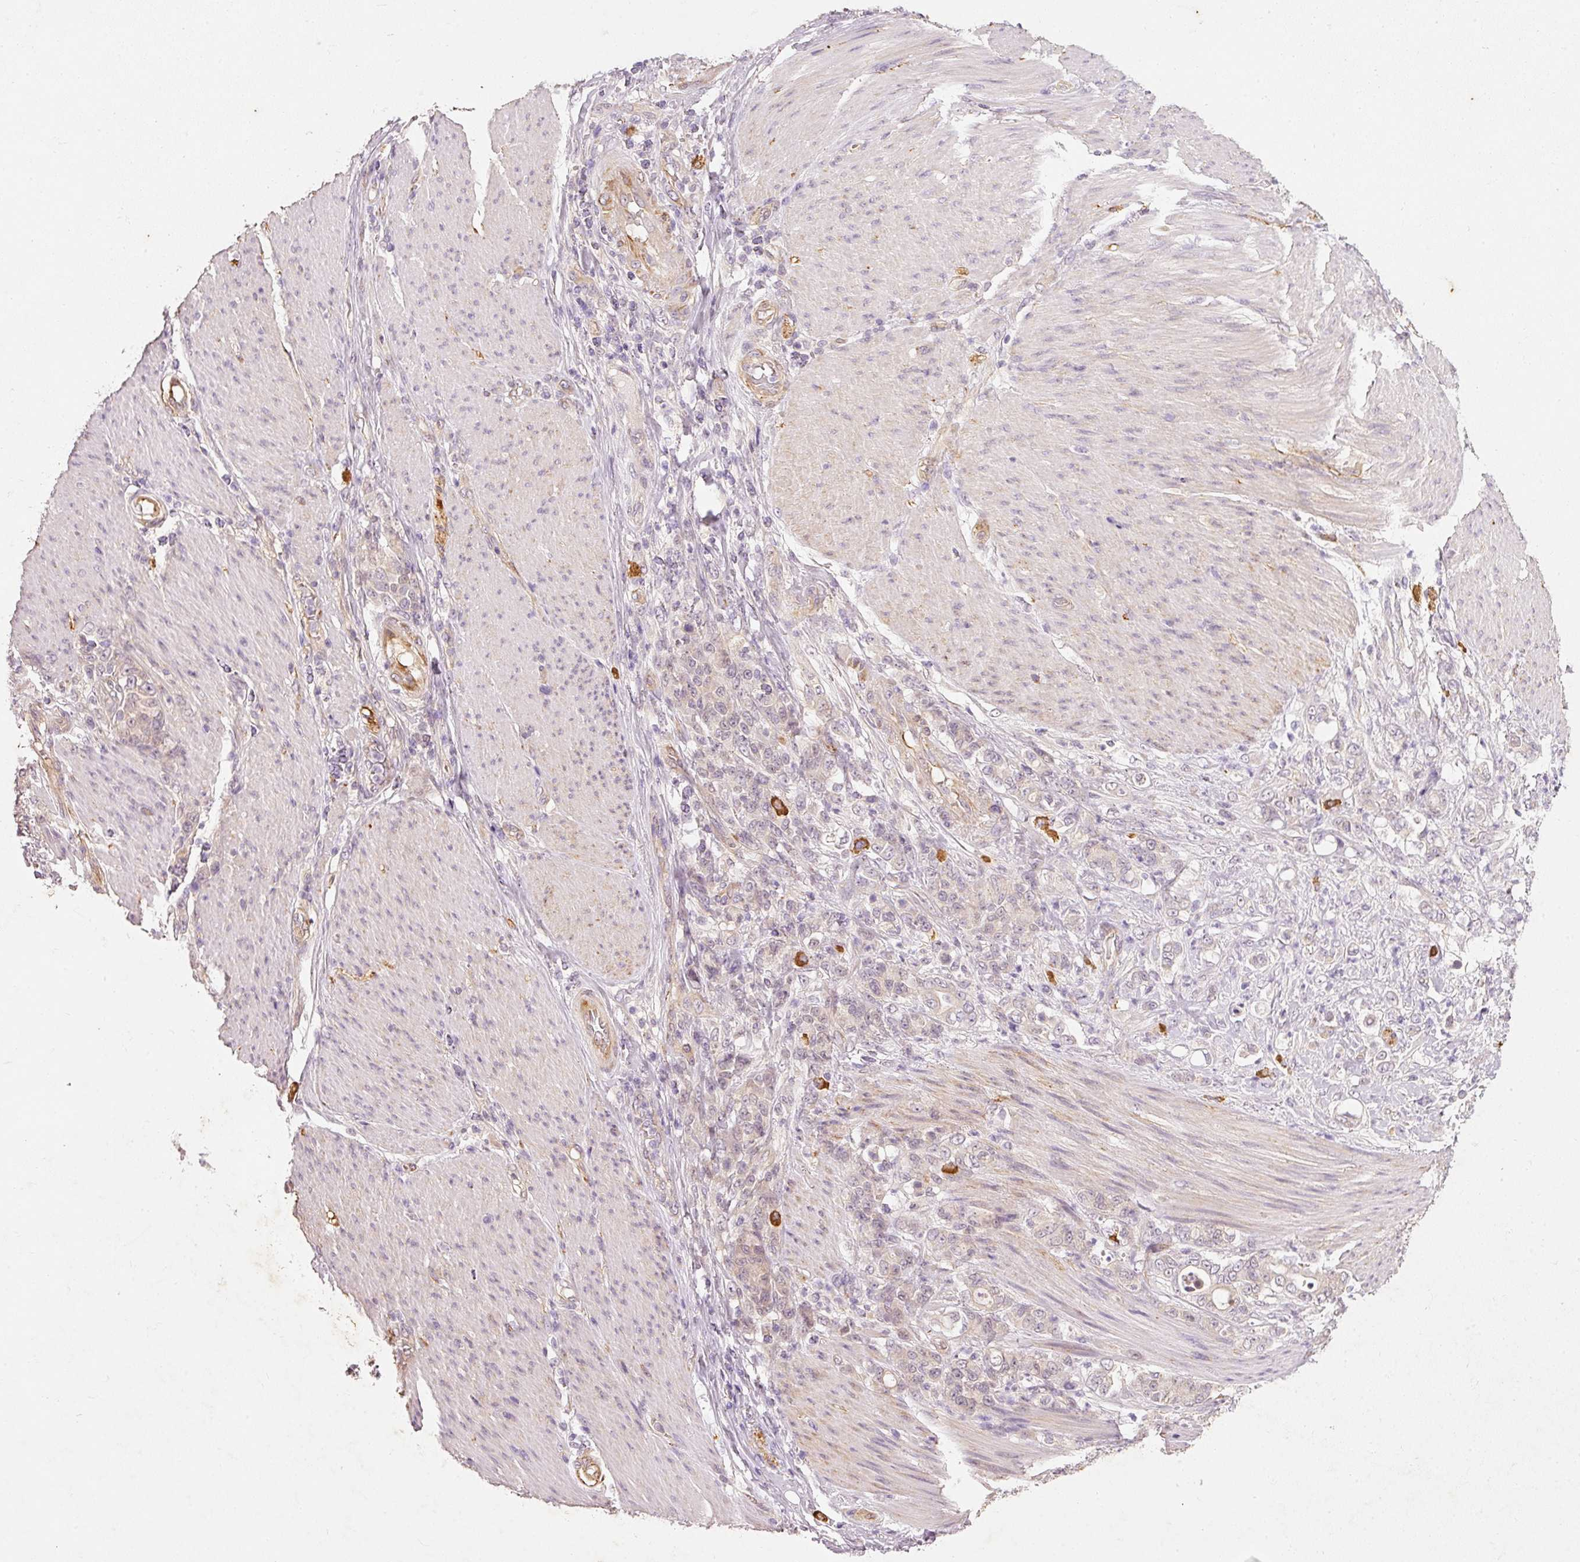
{"staining": {"intensity": "negative", "quantity": "none", "location": "none"}, "tissue": "stomach cancer", "cell_type": "Tumor cells", "image_type": "cancer", "snomed": [{"axis": "morphology", "description": "Adenocarcinoma, NOS"}, {"axis": "topography", "description": "Stomach"}], "caption": "A micrograph of stomach cancer stained for a protein demonstrates no brown staining in tumor cells.", "gene": "RGL2", "patient": {"sex": "female", "age": 79}}